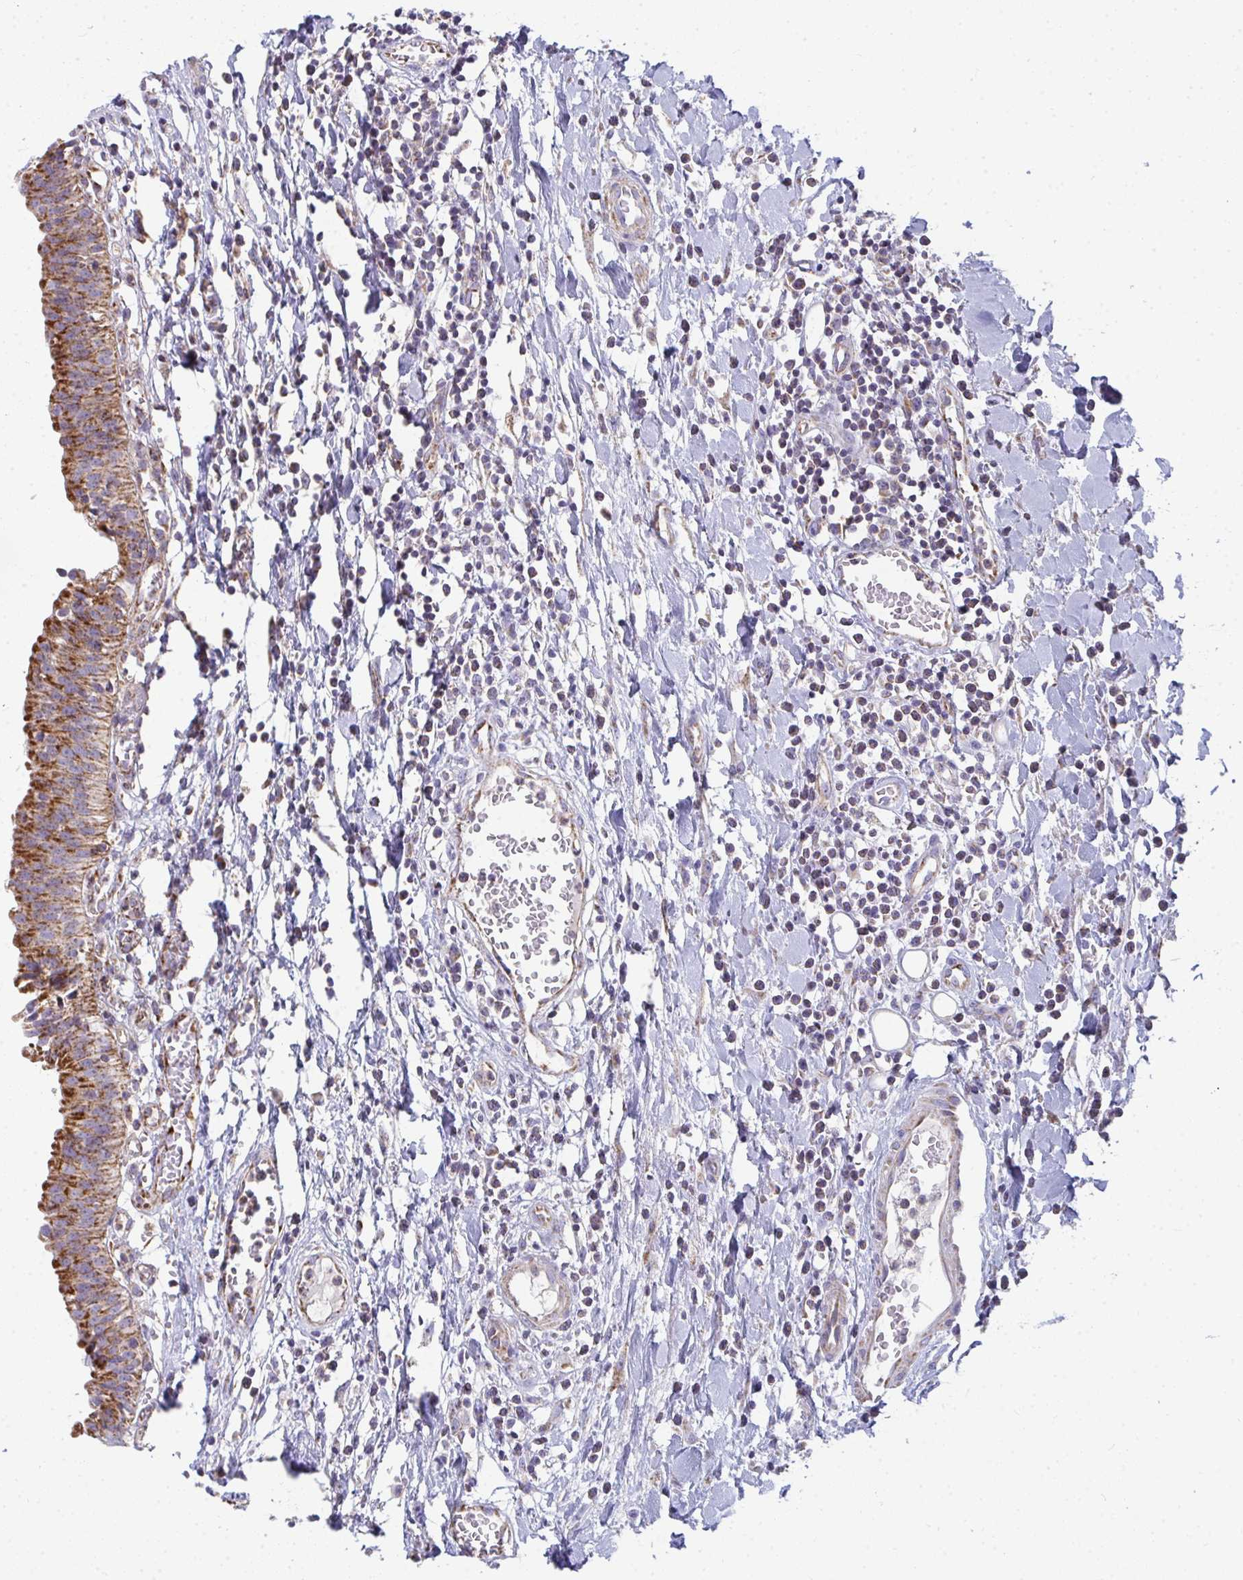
{"staining": {"intensity": "strong", "quantity": ">75%", "location": "cytoplasmic/membranous"}, "tissue": "urinary bladder", "cell_type": "Urothelial cells", "image_type": "normal", "snomed": [{"axis": "morphology", "description": "Normal tissue, NOS"}, {"axis": "topography", "description": "Urinary bladder"}], "caption": "Urothelial cells demonstrate strong cytoplasmic/membranous staining in approximately >75% of cells in unremarkable urinary bladder.", "gene": "FAHD1", "patient": {"sex": "male", "age": 64}}